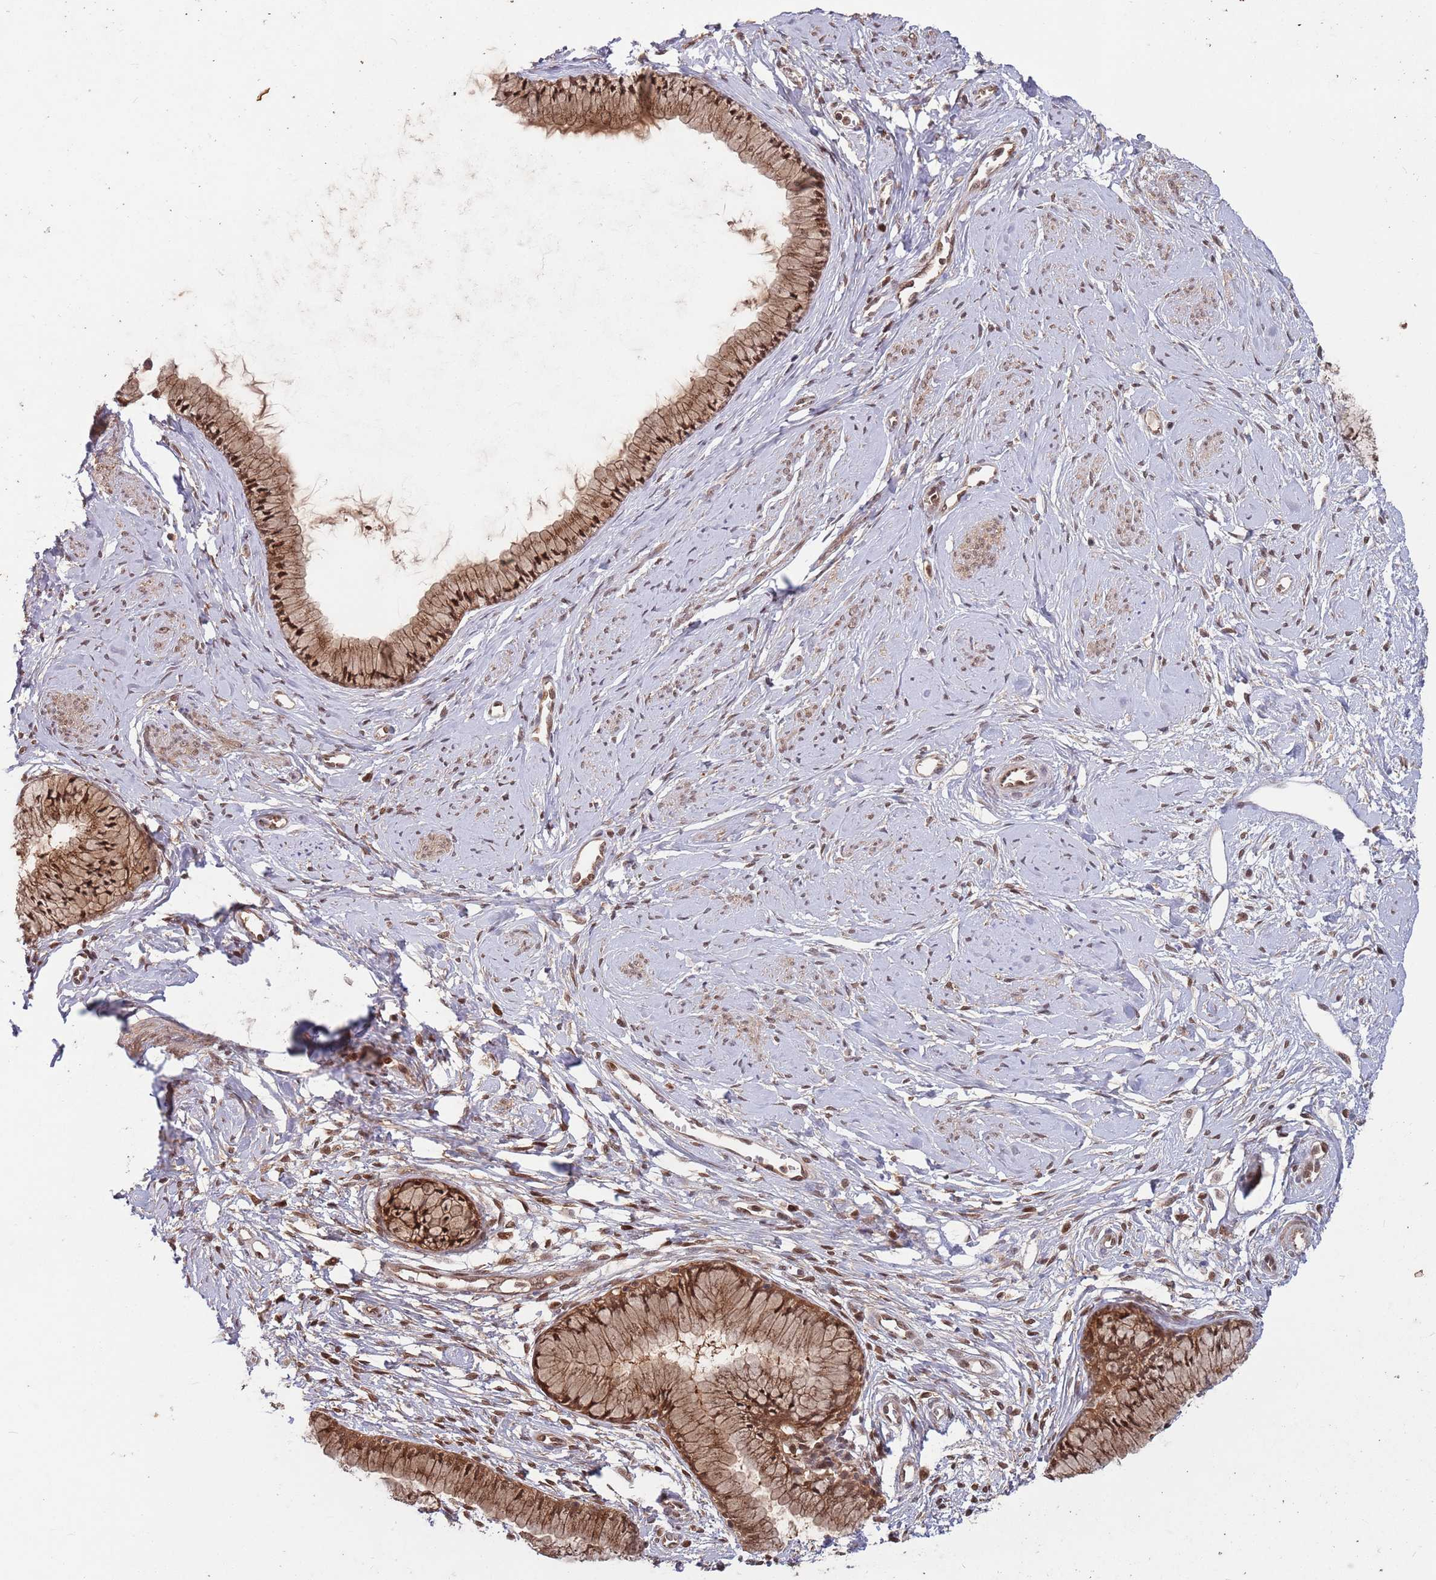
{"staining": {"intensity": "strong", "quantity": ">75%", "location": "cytoplasmic/membranous,nuclear"}, "tissue": "cervix", "cell_type": "Glandular cells", "image_type": "normal", "snomed": [{"axis": "morphology", "description": "Normal tissue, NOS"}, {"axis": "topography", "description": "Cervix"}], "caption": "Cervix stained with a brown dye demonstrates strong cytoplasmic/membranous,nuclear positive positivity in about >75% of glandular cells.", "gene": "SALL1", "patient": {"sex": "female", "age": 42}}